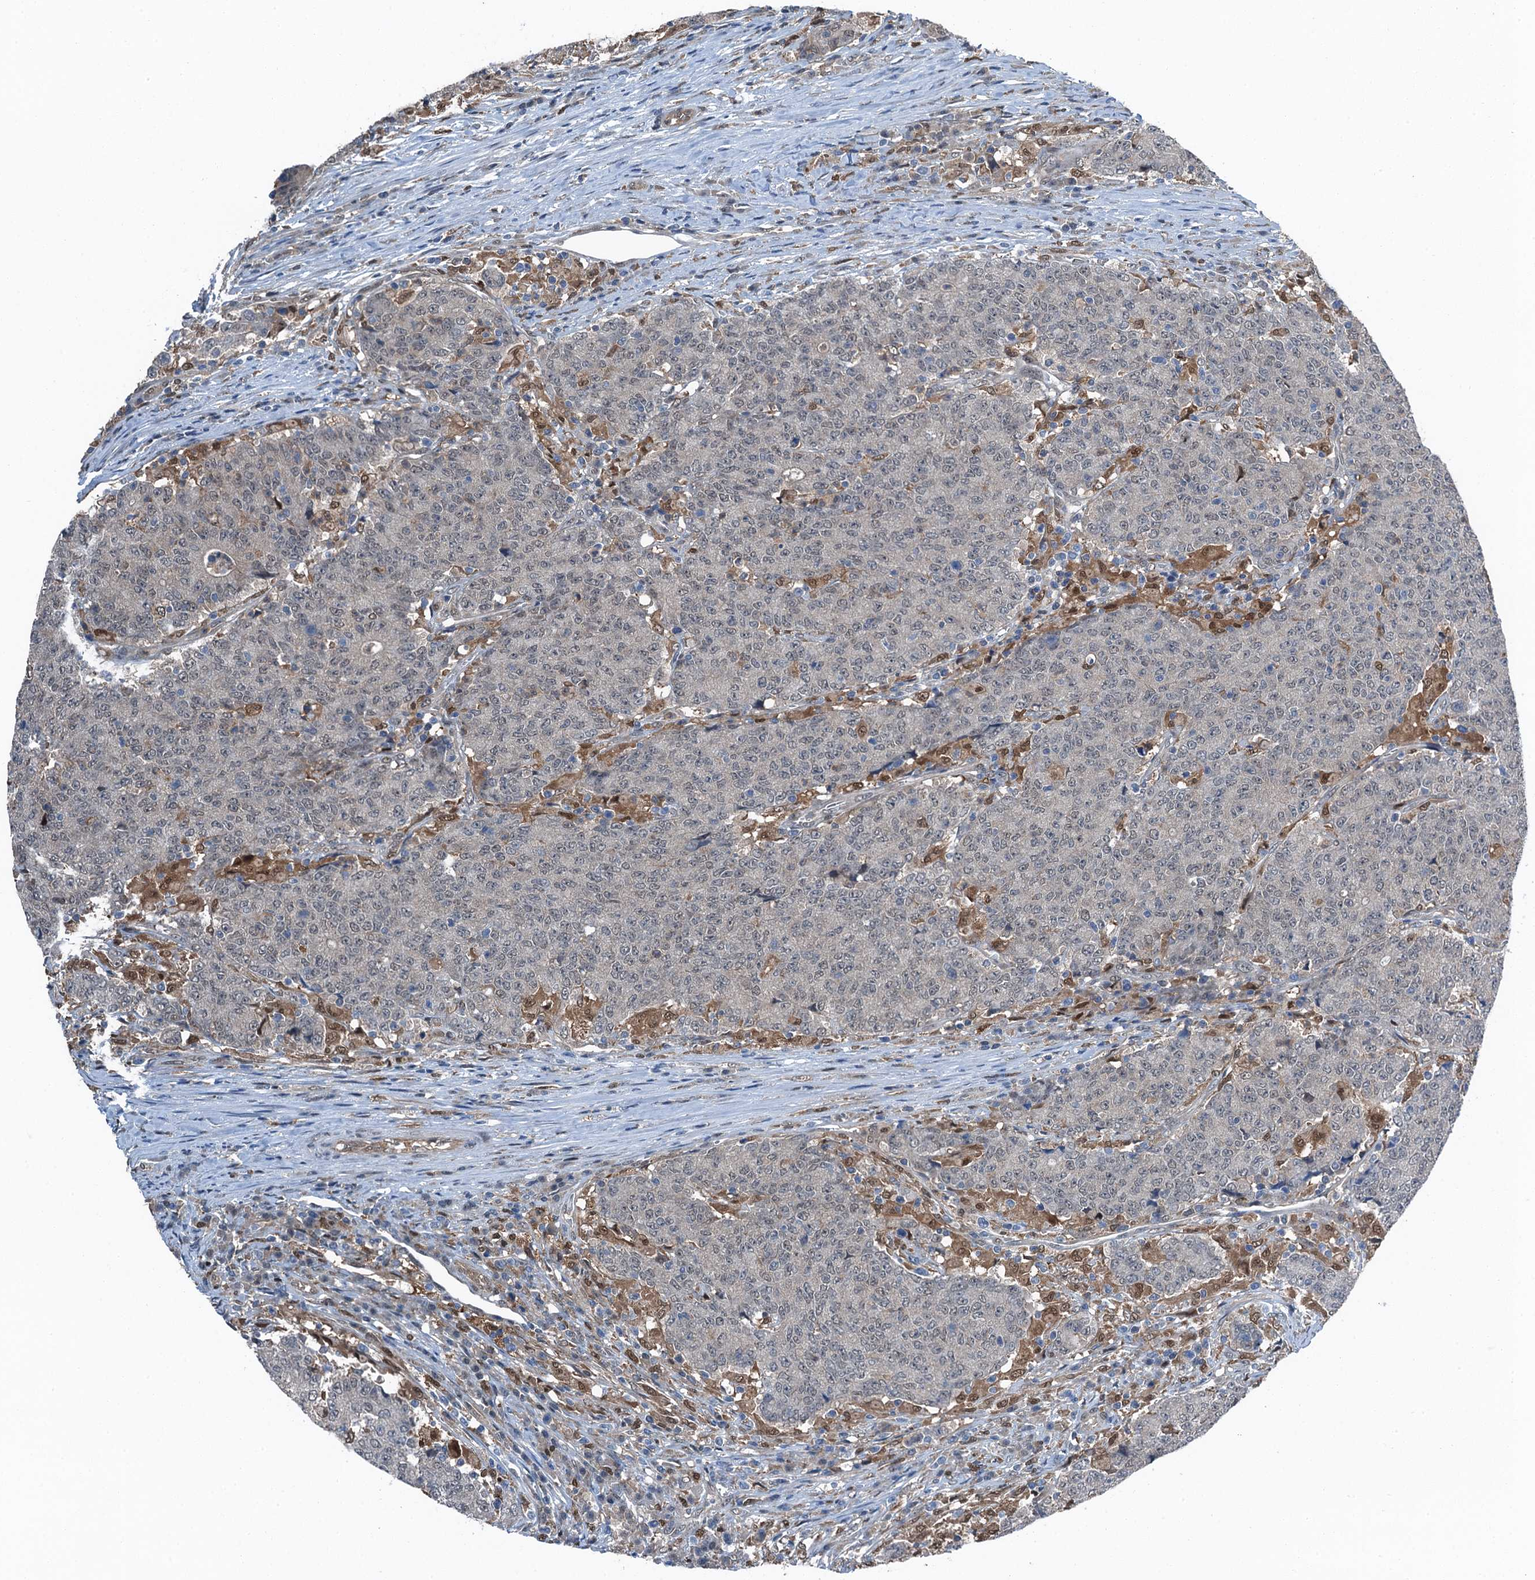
{"staining": {"intensity": "weak", "quantity": "<25%", "location": "nuclear"}, "tissue": "colorectal cancer", "cell_type": "Tumor cells", "image_type": "cancer", "snomed": [{"axis": "morphology", "description": "Adenocarcinoma, NOS"}, {"axis": "topography", "description": "Colon"}], "caption": "IHC photomicrograph of human colorectal cancer stained for a protein (brown), which exhibits no positivity in tumor cells.", "gene": "RNH1", "patient": {"sex": "female", "age": 75}}